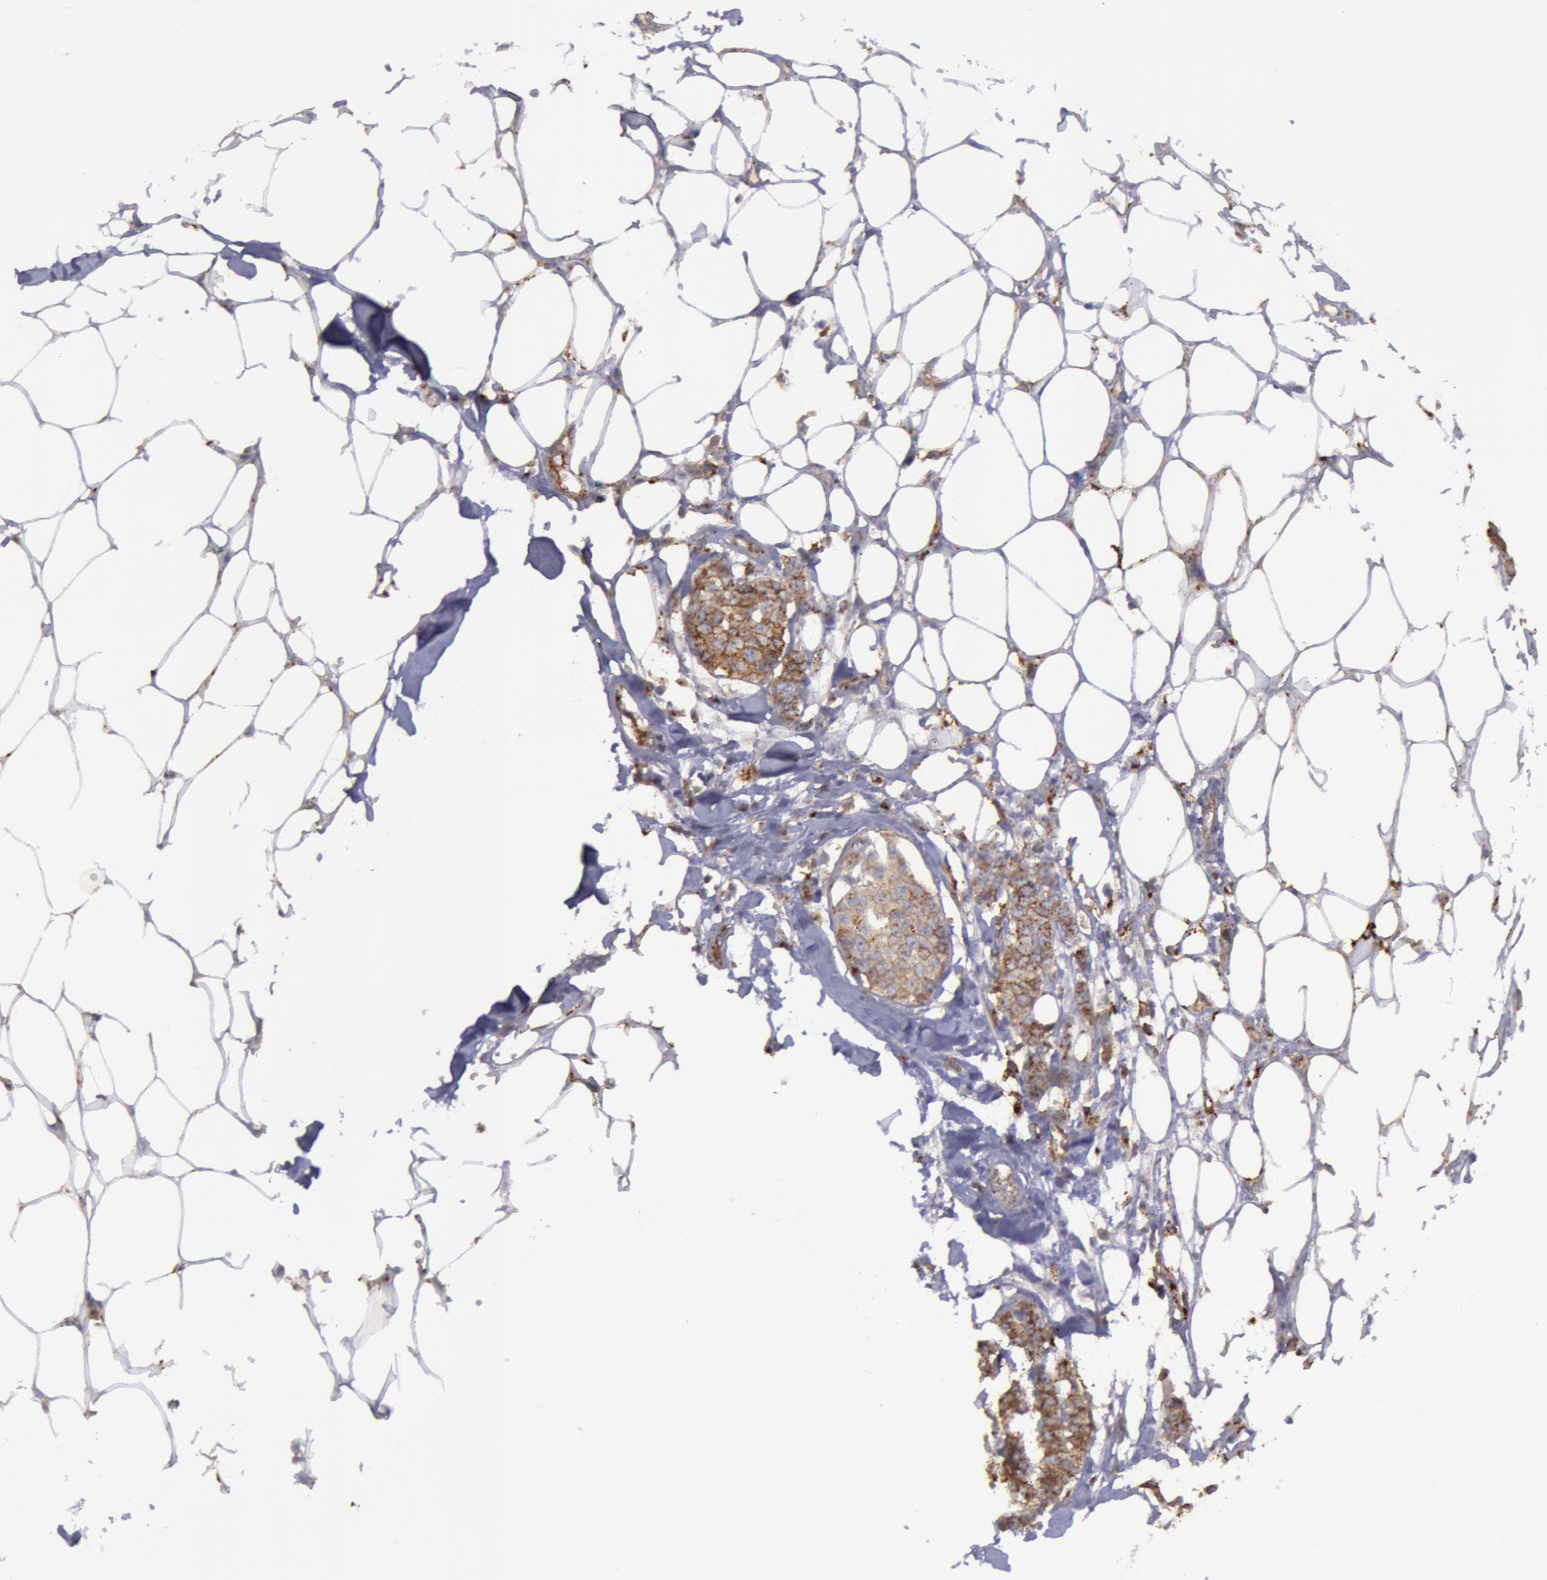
{"staining": {"intensity": "moderate", "quantity": ">75%", "location": "cytoplasmic/membranous"}, "tissue": "breast cancer", "cell_type": "Tumor cells", "image_type": "cancer", "snomed": [{"axis": "morphology", "description": "Duct carcinoma"}, {"axis": "topography", "description": "Breast"}], "caption": "DAB (3,3'-diaminobenzidine) immunohistochemical staining of invasive ductal carcinoma (breast) shows moderate cytoplasmic/membranous protein positivity in about >75% of tumor cells. (DAB (3,3'-diaminobenzidine) IHC with brightfield microscopy, high magnification).", "gene": "FLOT2", "patient": {"sex": "female", "age": 40}}